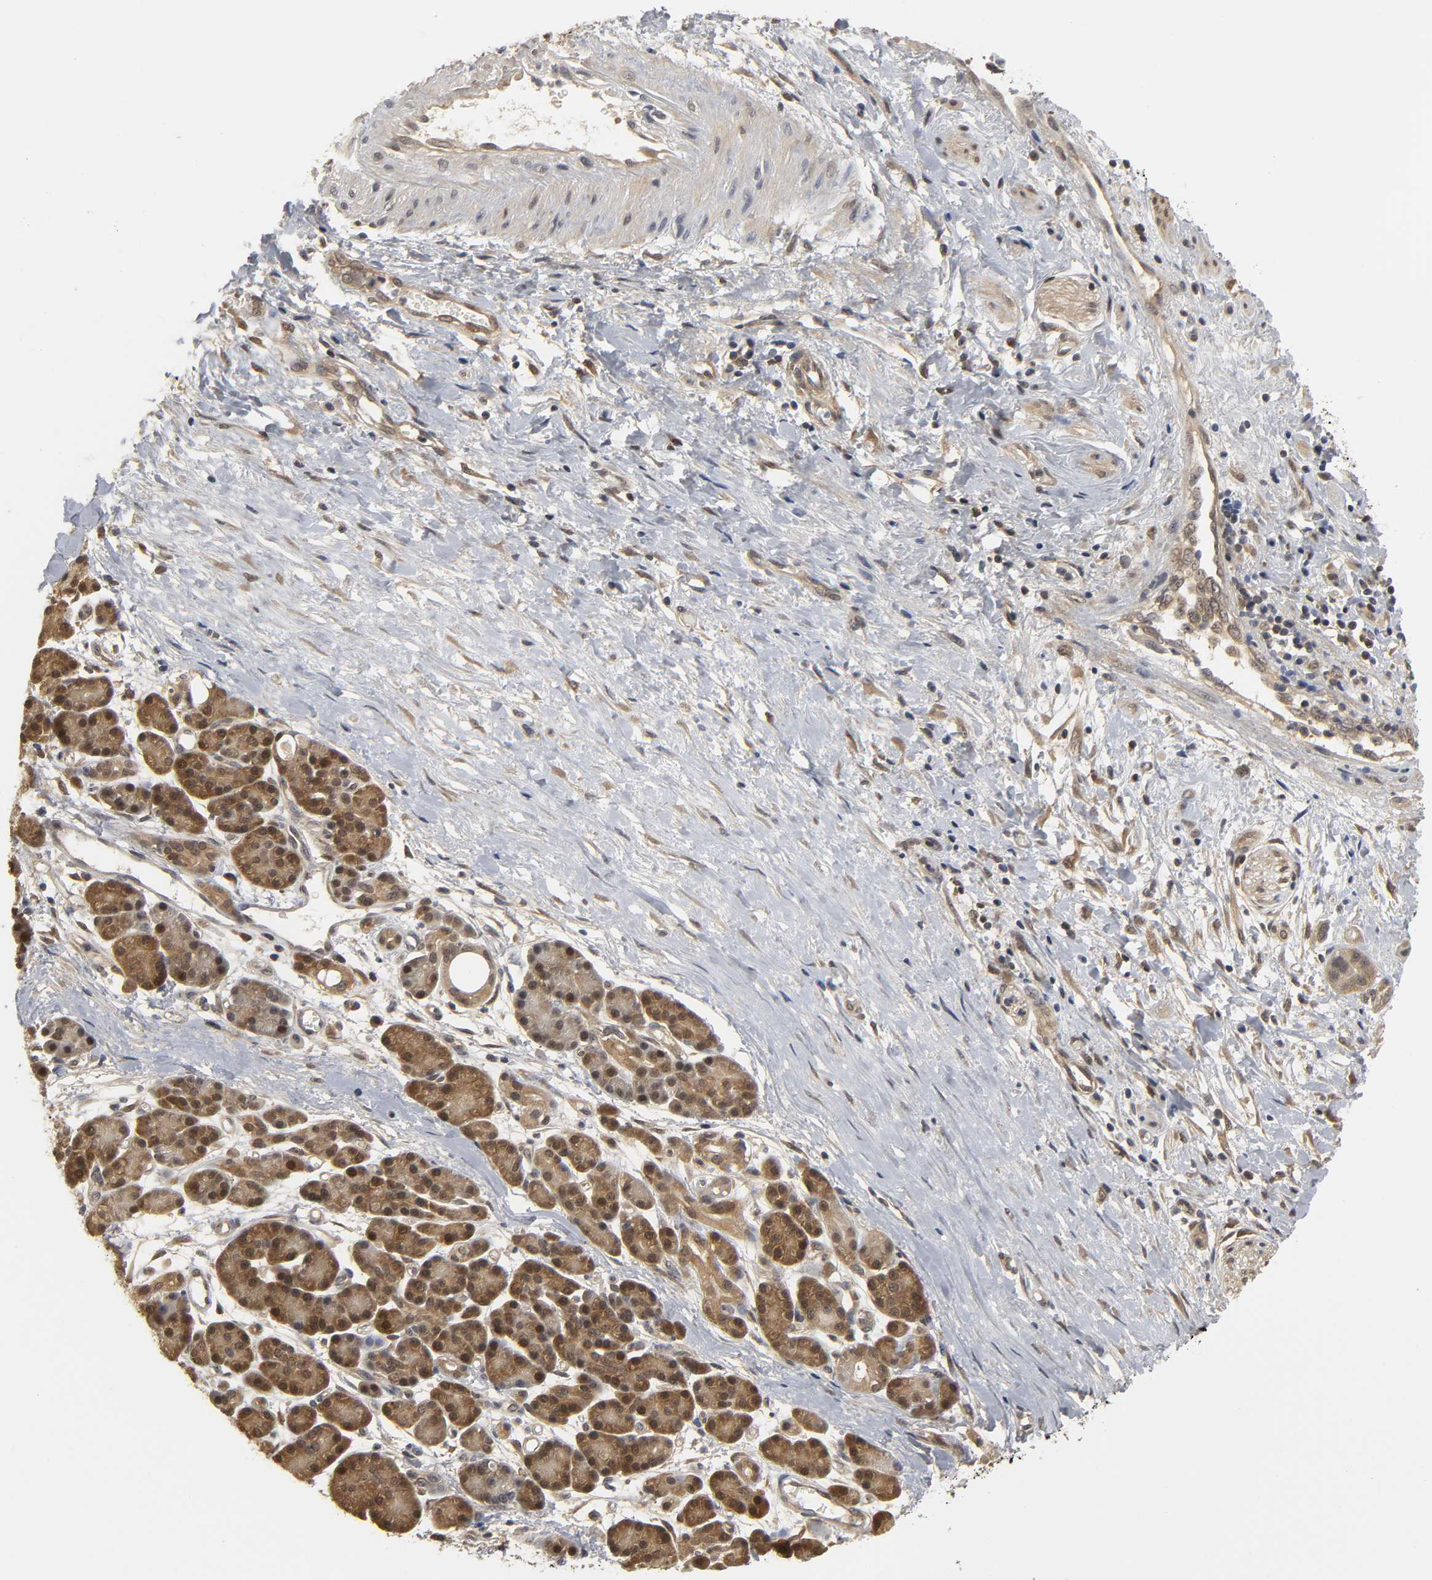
{"staining": {"intensity": "strong", "quantity": ">75%", "location": "cytoplasmic/membranous,nuclear"}, "tissue": "pancreatic cancer", "cell_type": "Tumor cells", "image_type": "cancer", "snomed": [{"axis": "morphology", "description": "Adenocarcinoma, NOS"}, {"axis": "topography", "description": "Pancreas"}], "caption": "Human pancreatic cancer stained with a brown dye reveals strong cytoplasmic/membranous and nuclear positive staining in approximately >75% of tumor cells.", "gene": "PARK7", "patient": {"sex": "female", "age": 60}}